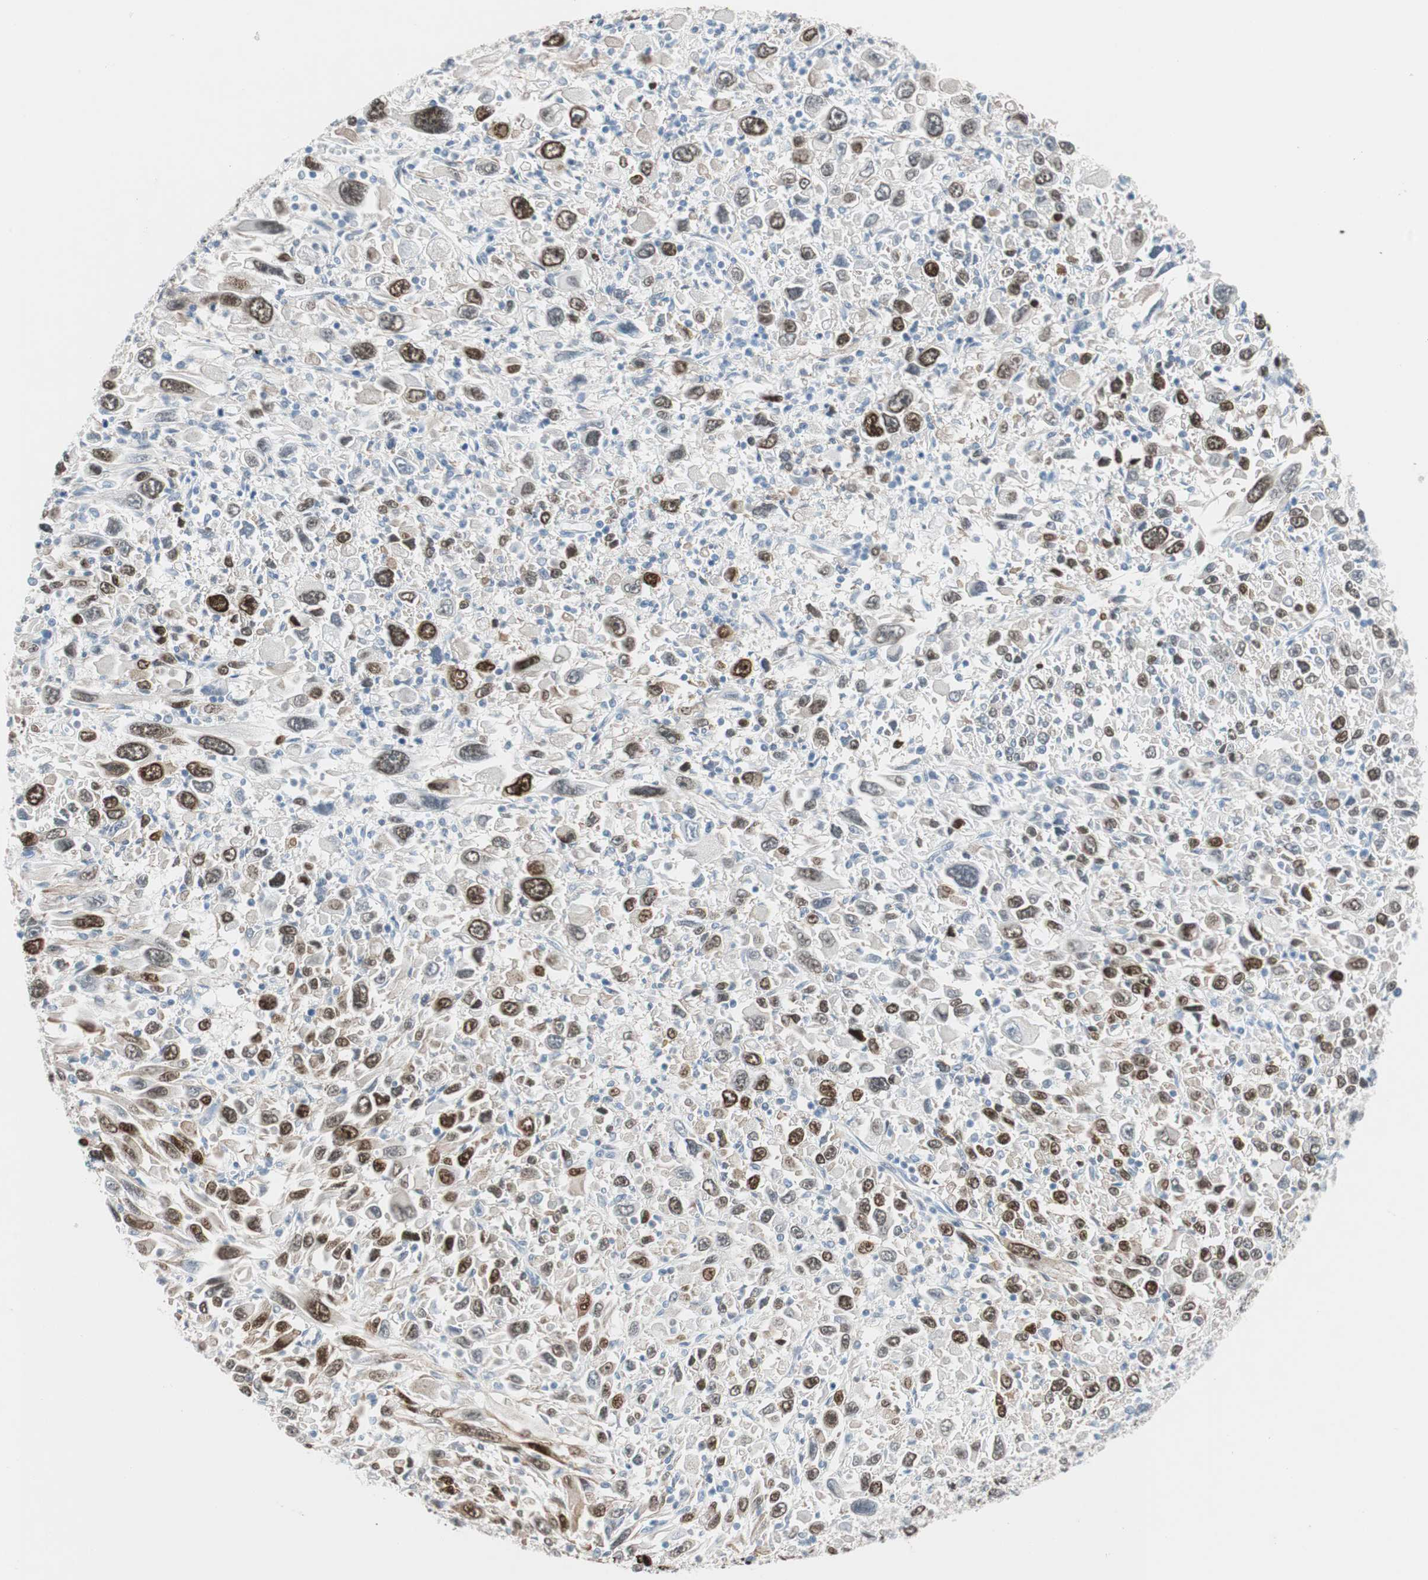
{"staining": {"intensity": "strong", "quantity": "25%-75%", "location": "nuclear"}, "tissue": "melanoma", "cell_type": "Tumor cells", "image_type": "cancer", "snomed": [{"axis": "morphology", "description": "Malignant melanoma, Metastatic site"}, {"axis": "topography", "description": "Skin"}], "caption": "Brown immunohistochemical staining in melanoma reveals strong nuclear staining in approximately 25%-75% of tumor cells. The protein is stained brown, and the nuclei are stained in blue (DAB IHC with brightfield microscopy, high magnification).", "gene": "FOSL1", "patient": {"sex": "female", "age": 56}}